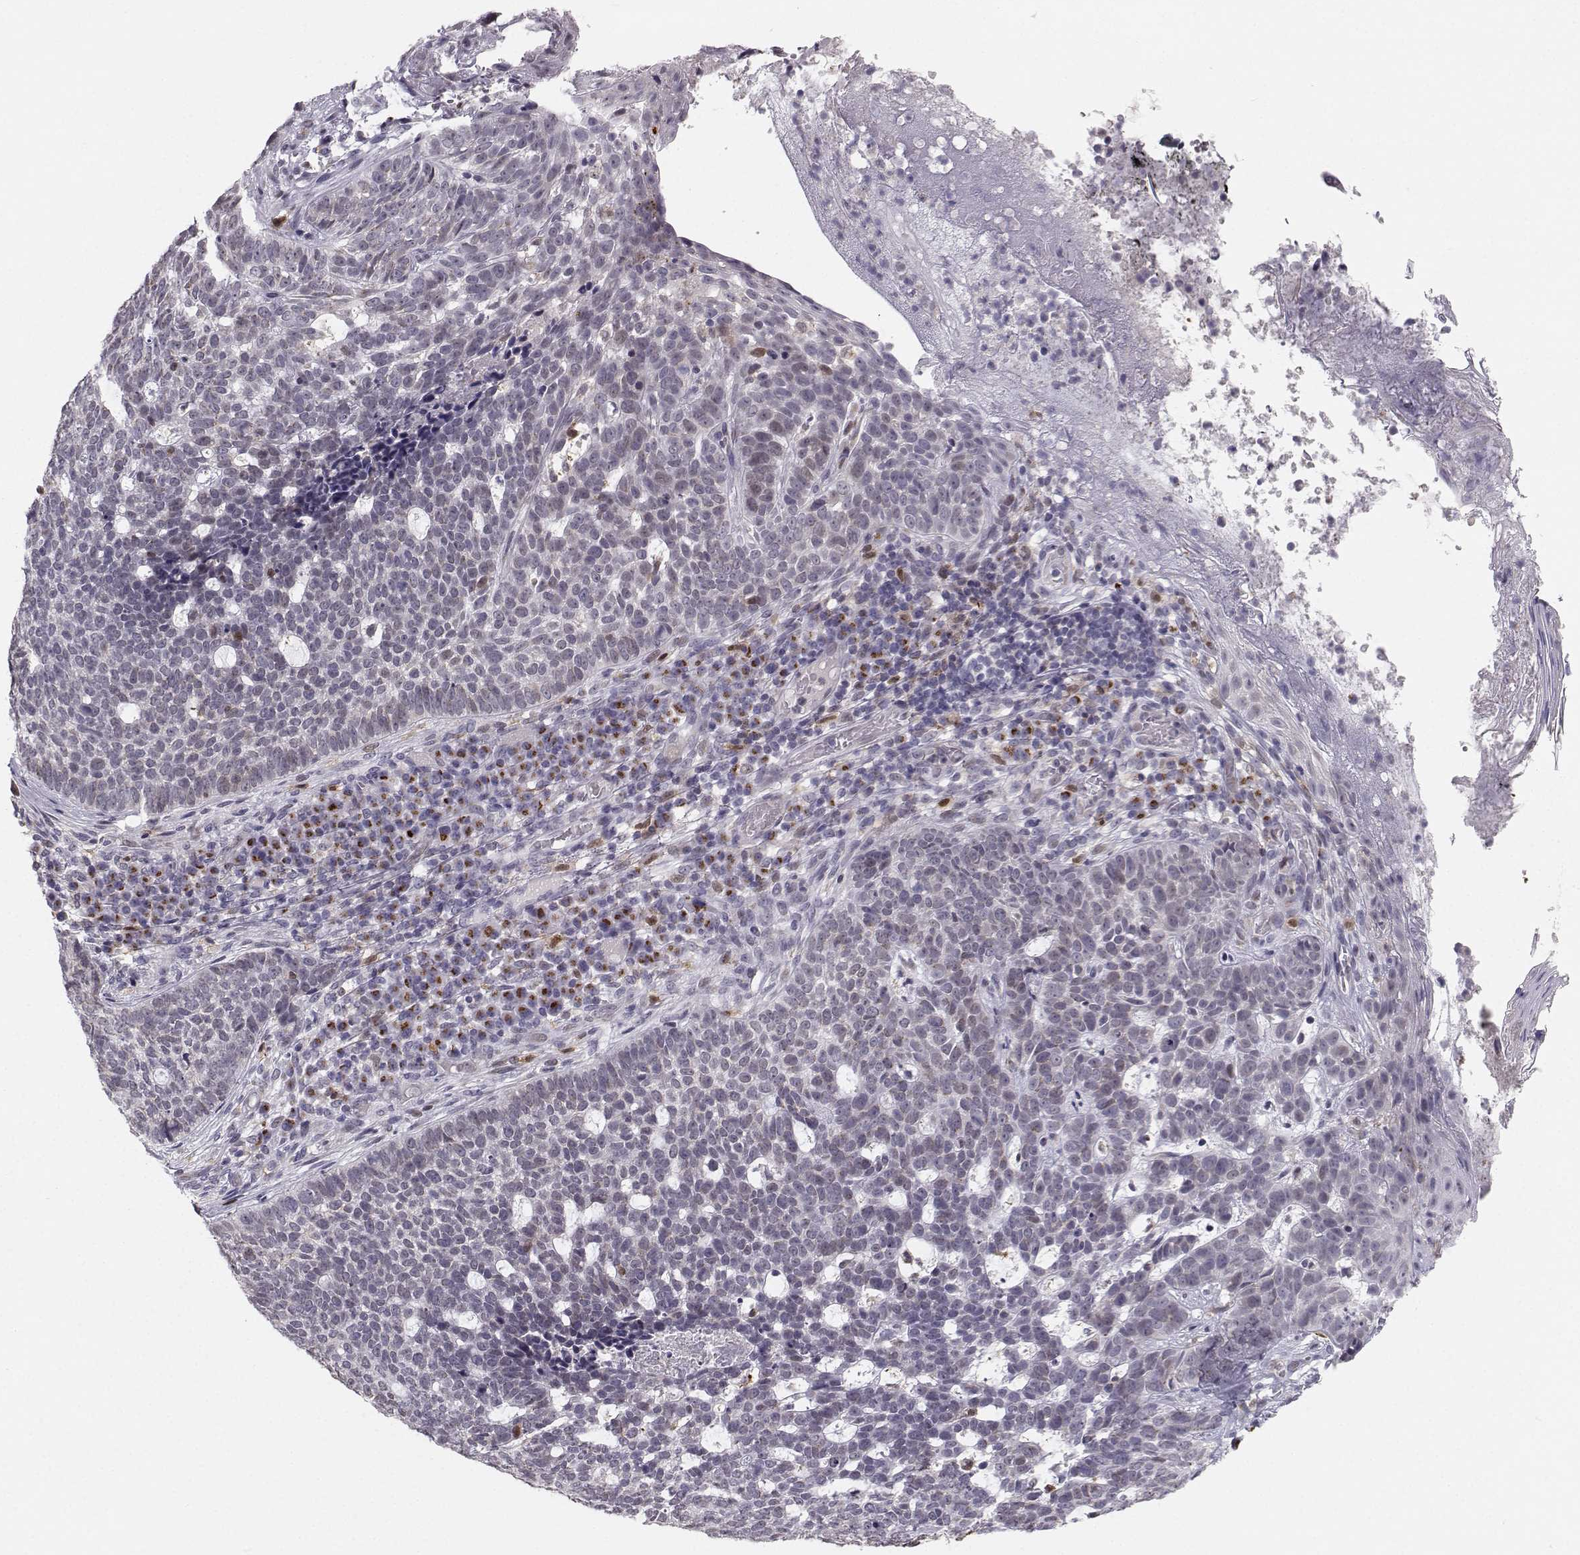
{"staining": {"intensity": "negative", "quantity": "none", "location": "none"}, "tissue": "skin cancer", "cell_type": "Tumor cells", "image_type": "cancer", "snomed": [{"axis": "morphology", "description": "Basal cell carcinoma"}, {"axis": "topography", "description": "Skin"}], "caption": "Skin basal cell carcinoma was stained to show a protein in brown. There is no significant staining in tumor cells.", "gene": "HTR7", "patient": {"sex": "female", "age": 69}}